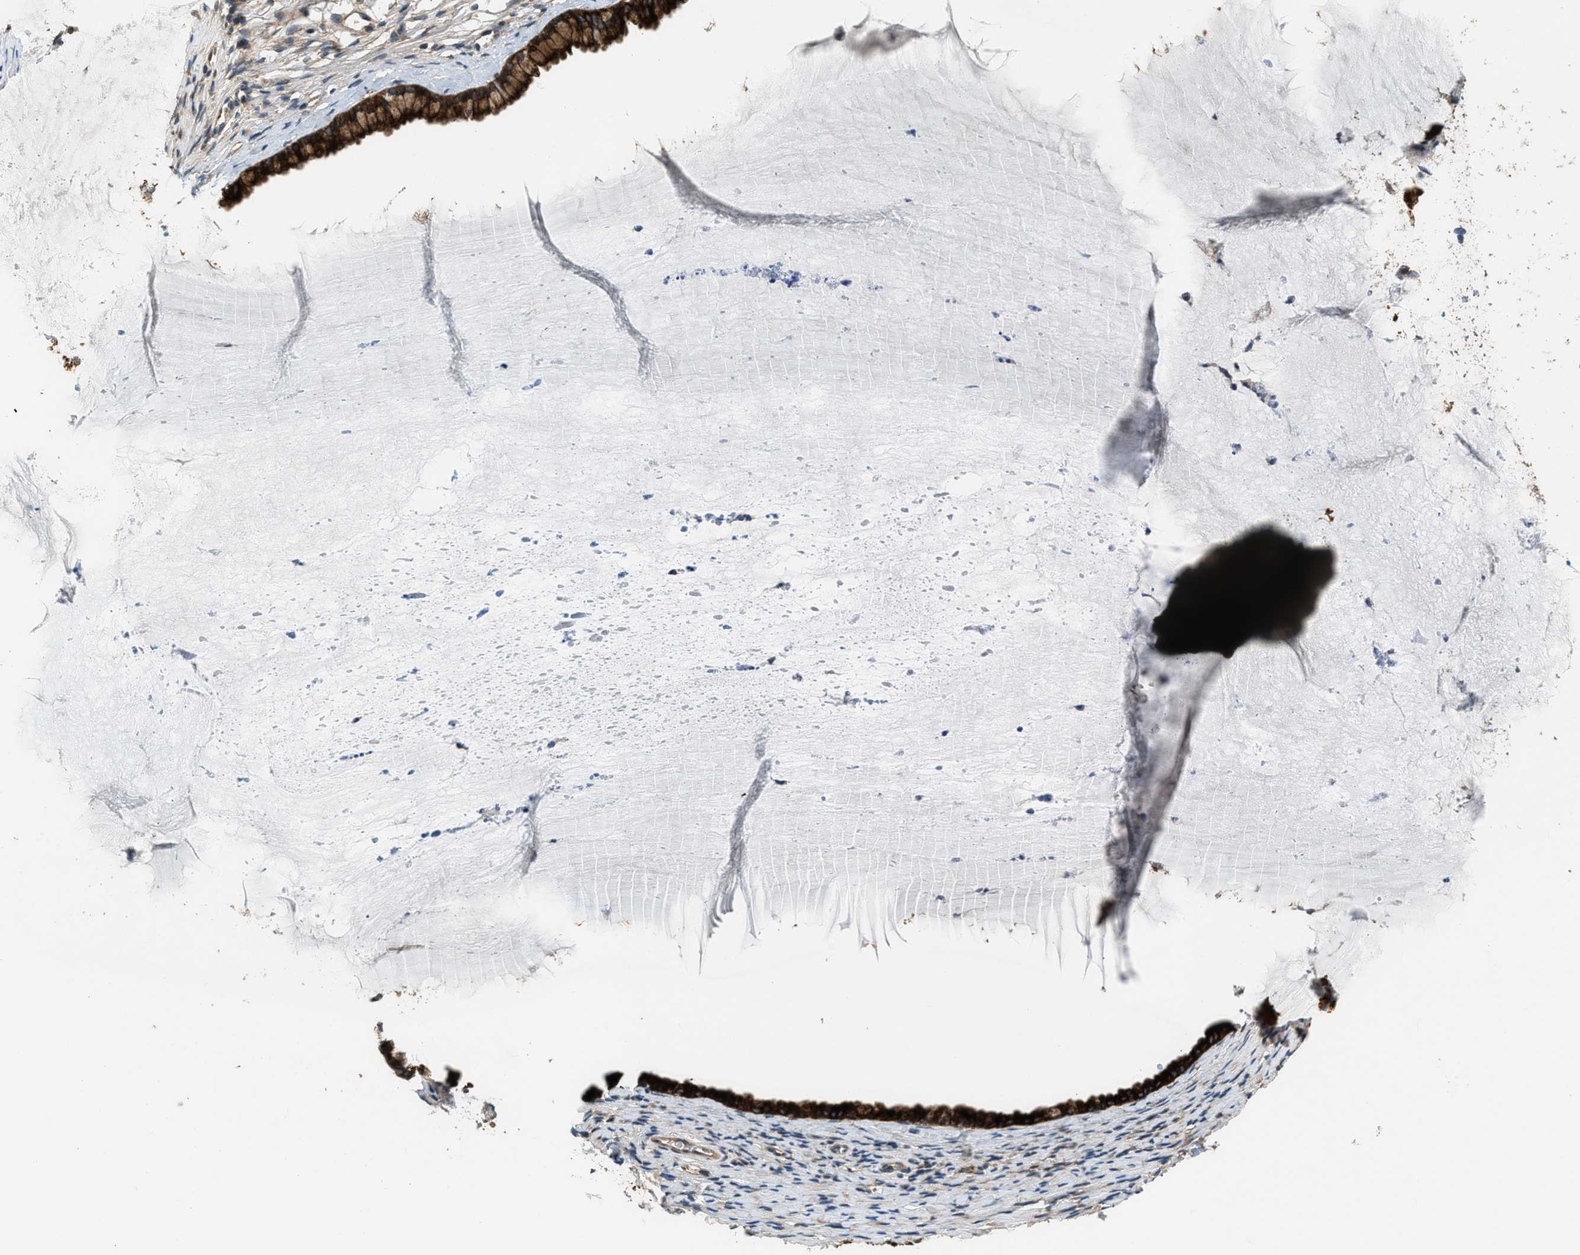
{"staining": {"intensity": "strong", "quantity": ">75%", "location": "cytoplasmic/membranous"}, "tissue": "cervix", "cell_type": "Glandular cells", "image_type": "normal", "snomed": [{"axis": "morphology", "description": "Normal tissue, NOS"}, {"axis": "topography", "description": "Cervix"}], "caption": "Protein expression analysis of benign cervix displays strong cytoplasmic/membranous staining in about >75% of glandular cells. (IHC, brightfield microscopy, high magnification).", "gene": "IL3RA", "patient": {"sex": "female", "age": 77}}